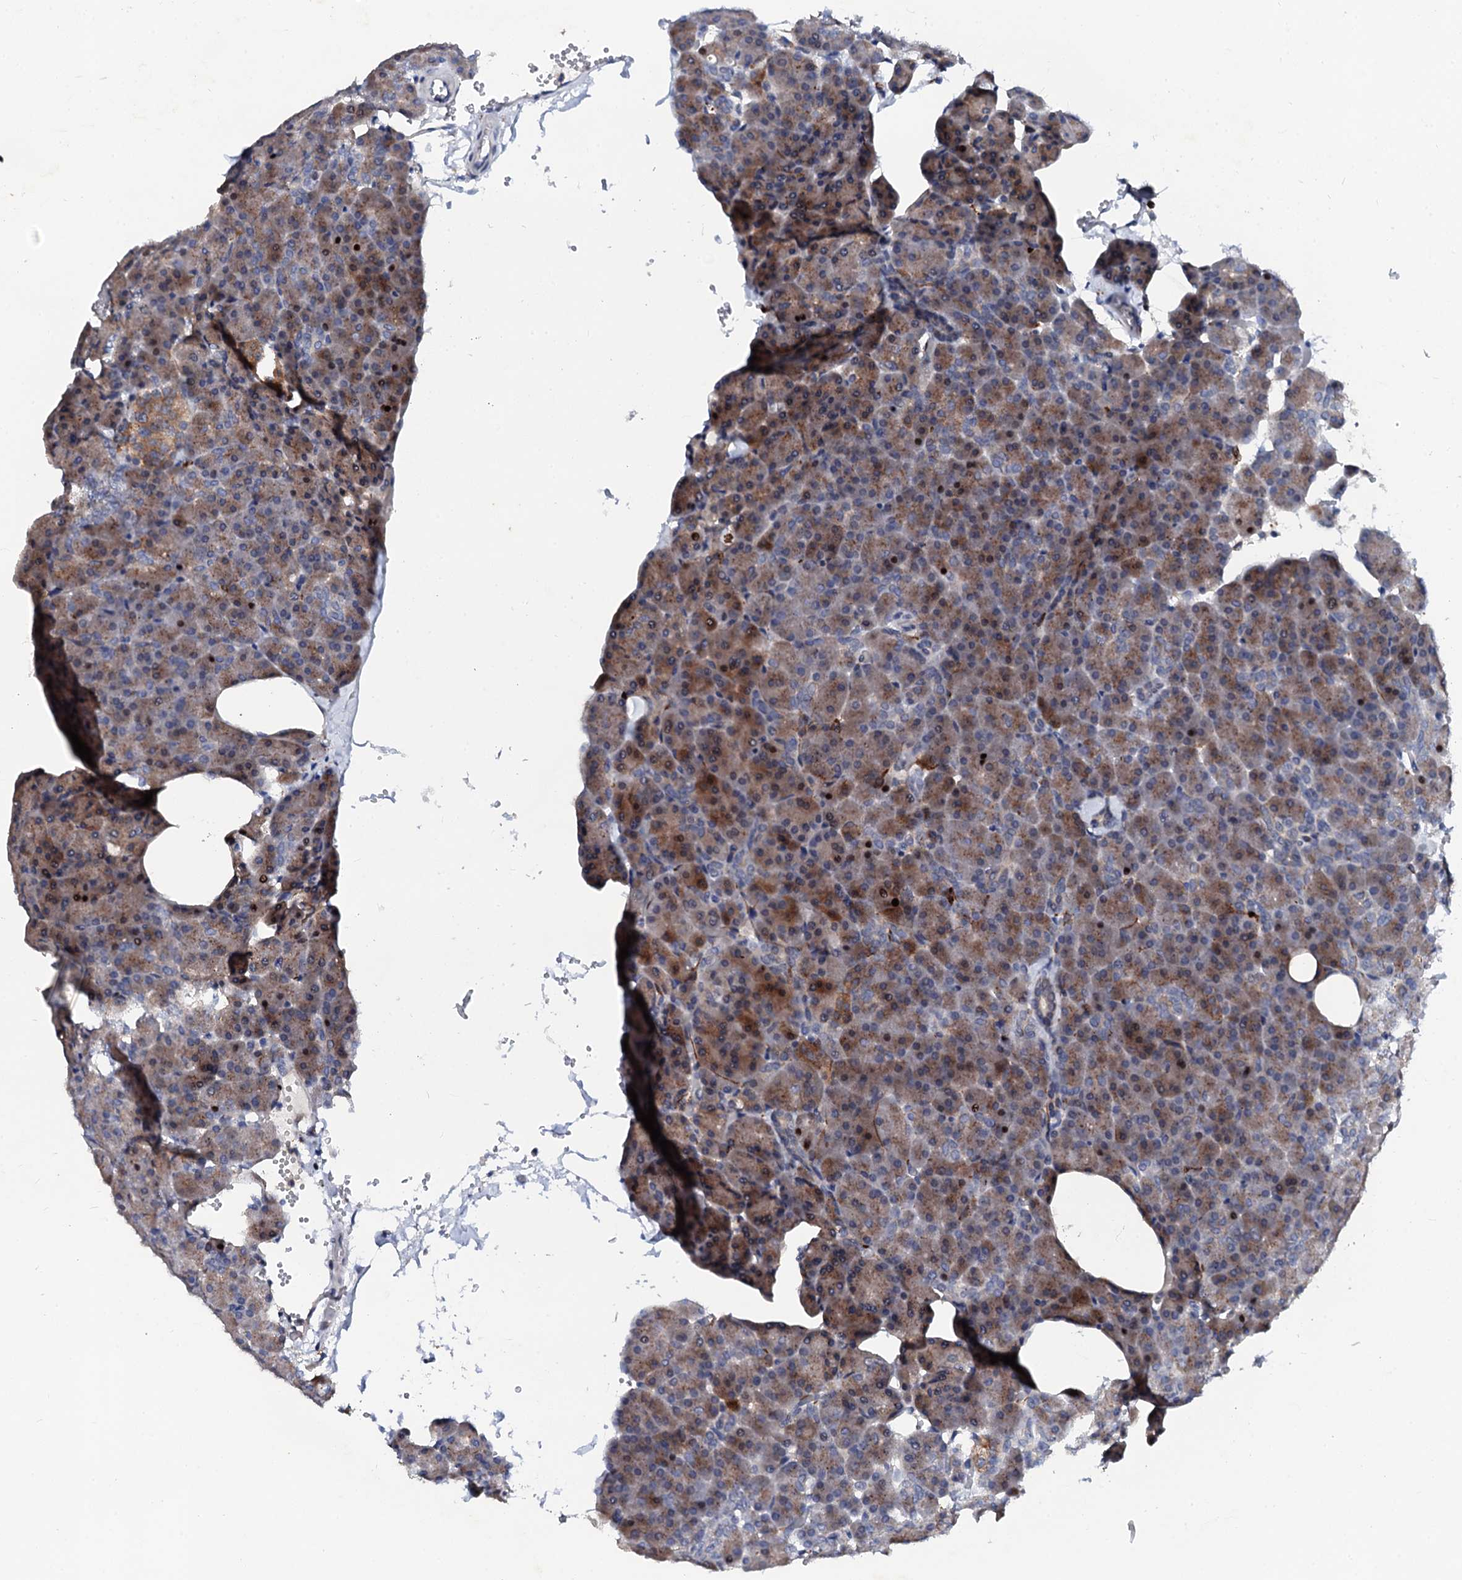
{"staining": {"intensity": "moderate", "quantity": "25%-75%", "location": "cytoplasmic/membranous"}, "tissue": "pancreas", "cell_type": "Exocrine glandular cells", "image_type": "normal", "snomed": [{"axis": "morphology", "description": "Normal tissue, NOS"}, {"axis": "morphology", "description": "Carcinoid, malignant, NOS"}, {"axis": "topography", "description": "Pancreas"}], "caption": "A brown stain labels moderate cytoplasmic/membranous positivity of a protein in exocrine glandular cells of unremarkable human pancreas. (brown staining indicates protein expression, while blue staining denotes nuclei).", "gene": "NALF1", "patient": {"sex": "female", "age": 35}}